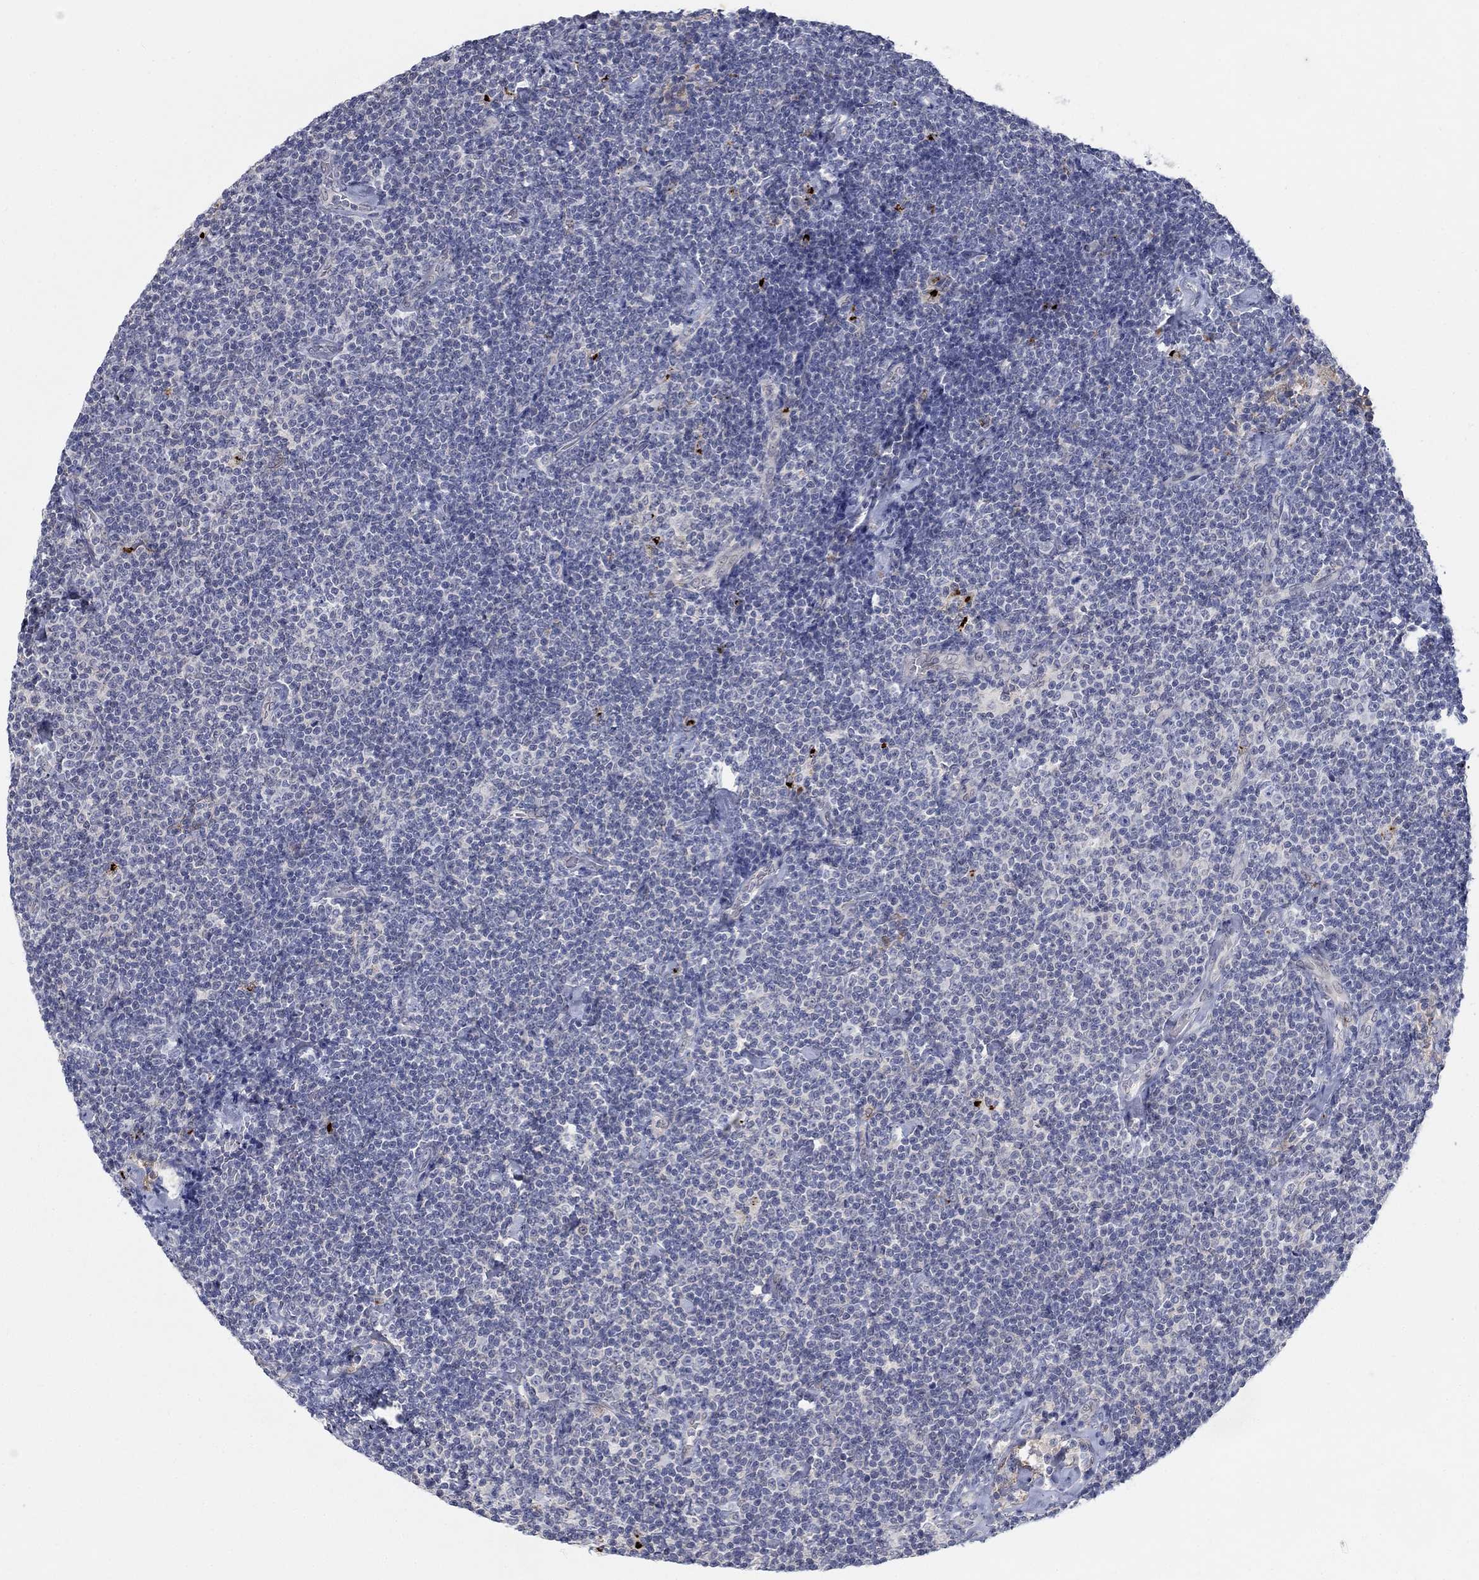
{"staining": {"intensity": "negative", "quantity": "none", "location": "none"}, "tissue": "lymphoma", "cell_type": "Tumor cells", "image_type": "cancer", "snomed": [{"axis": "morphology", "description": "Malignant lymphoma, non-Hodgkin's type, Low grade"}, {"axis": "topography", "description": "Lymph node"}], "caption": "The micrograph displays no staining of tumor cells in lymphoma.", "gene": "MTSS2", "patient": {"sex": "male", "age": 81}}